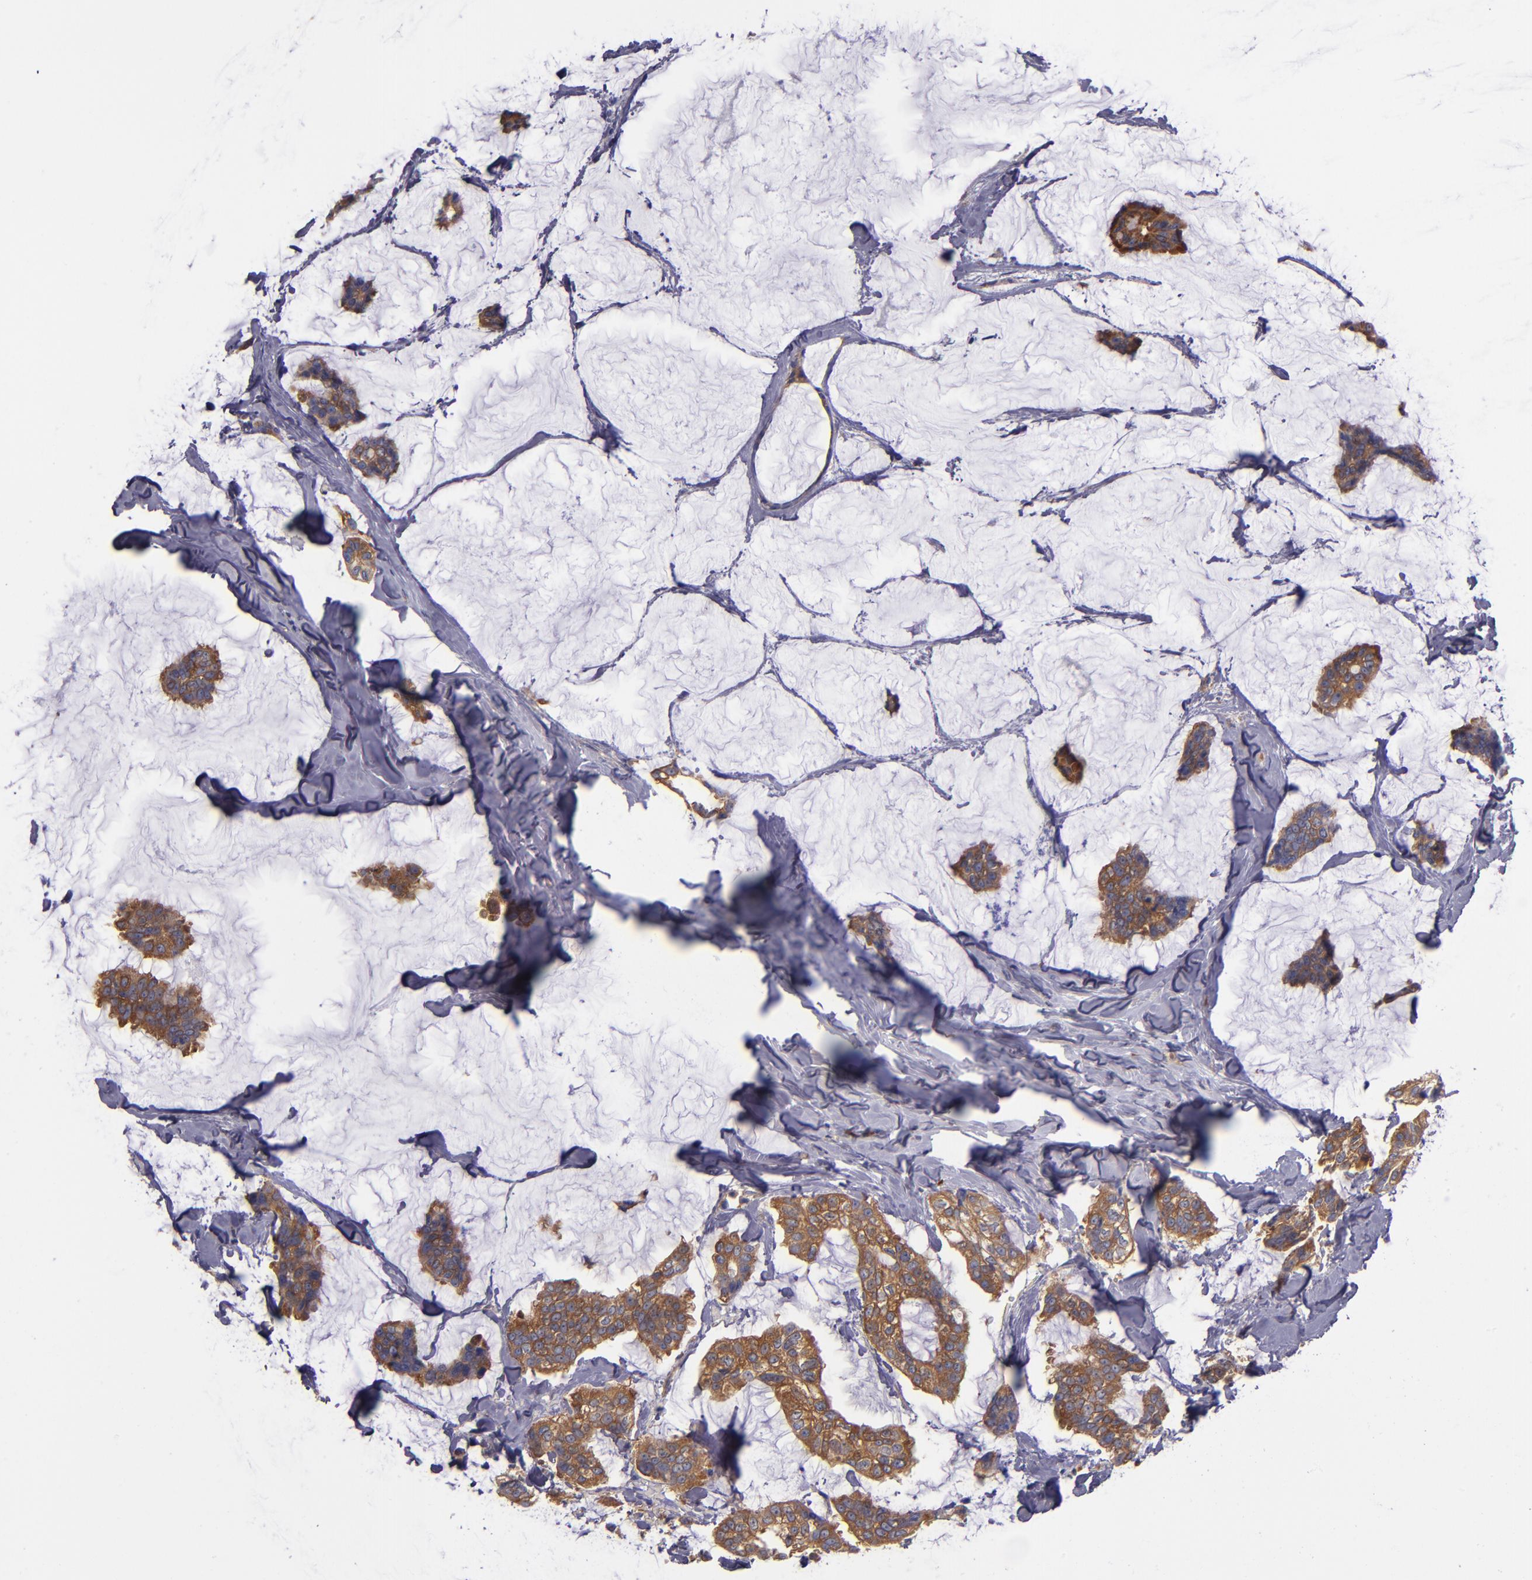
{"staining": {"intensity": "moderate", "quantity": ">75%", "location": "cytoplasmic/membranous"}, "tissue": "breast cancer", "cell_type": "Tumor cells", "image_type": "cancer", "snomed": [{"axis": "morphology", "description": "Duct carcinoma"}, {"axis": "topography", "description": "Breast"}], "caption": "Immunohistochemistry (IHC) of human breast invasive ductal carcinoma demonstrates medium levels of moderate cytoplasmic/membranous positivity in about >75% of tumor cells. The staining is performed using DAB (3,3'-diaminobenzidine) brown chromogen to label protein expression. The nuclei are counter-stained blue using hematoxylin.", "gene": "CARS1", "patient": {"sex": "female", "age": 93}}